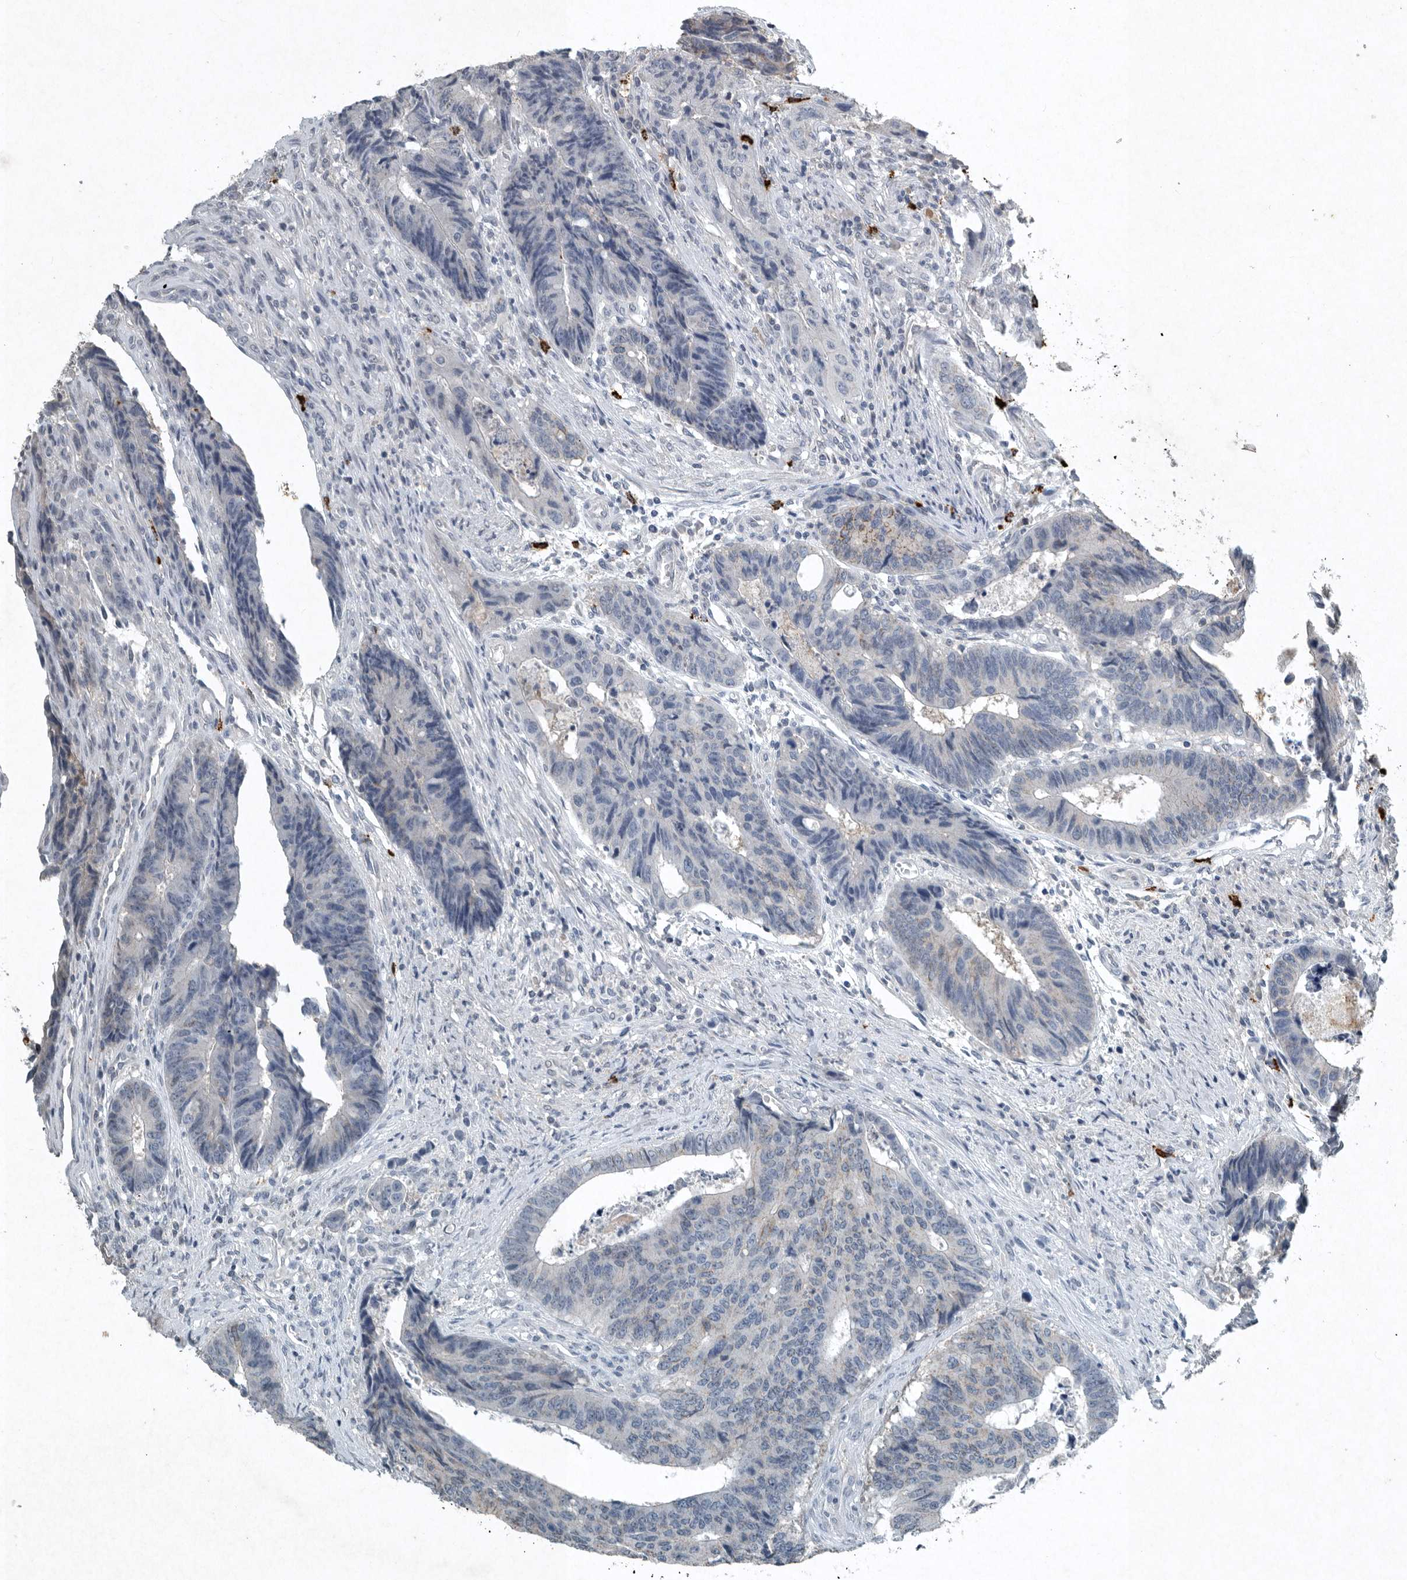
{"staining": {"intensity": "negative", "quantity": "none", "location": "none"}, "tissue": "colorectal cancer", "cell_type": "Tumor cells", "image_type": "cancer", "snomed": [{"axis": "morphology", "description": "Adenocarcinoma, NOS"}, {"axis": "topography", "description": "Rectum"}], "caption": "Colorectal cancer (adenocarcinoma) was stained to show a protein in brown. There is no significant staining in tumor cells.", "gene": "IL20", "patient": {"sex": "male", "age": 84}}